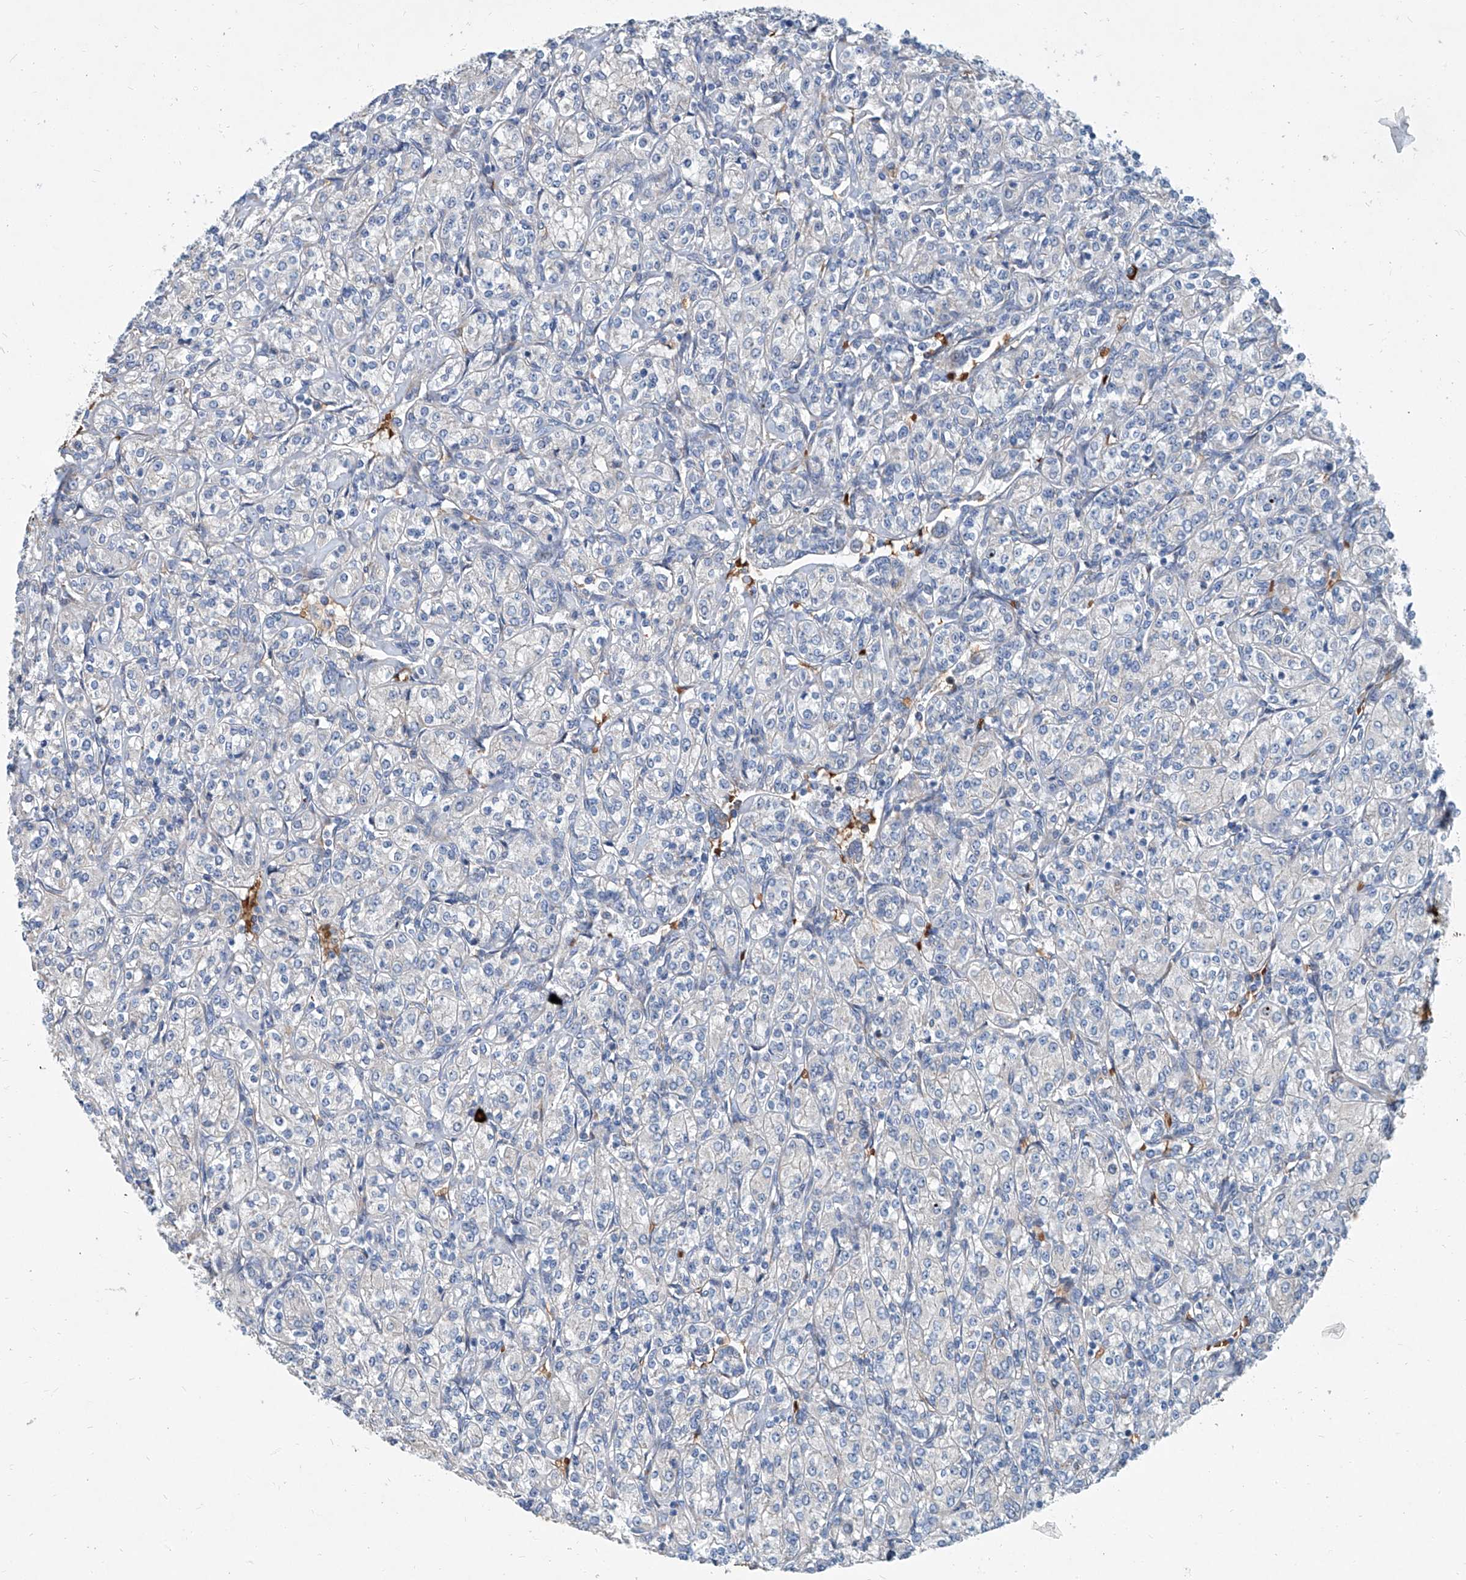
{"staining": {"intensity": "negative", "quantity": "none", "location": "none"}, "tissue": "renal cancer", "cell_type": "Tumor cells", "image_type": "cancer", "snomed": [{"axis": "morphology", "description": "Adenocarcinoma, NOS"}, {"axis": "topography", "description": "Kidney"}], "caption": "Tumor cells are negative for protein expression in human renal cancer.", "gene": "FPR2", "patient": {"sex": "male", "age": 77}}